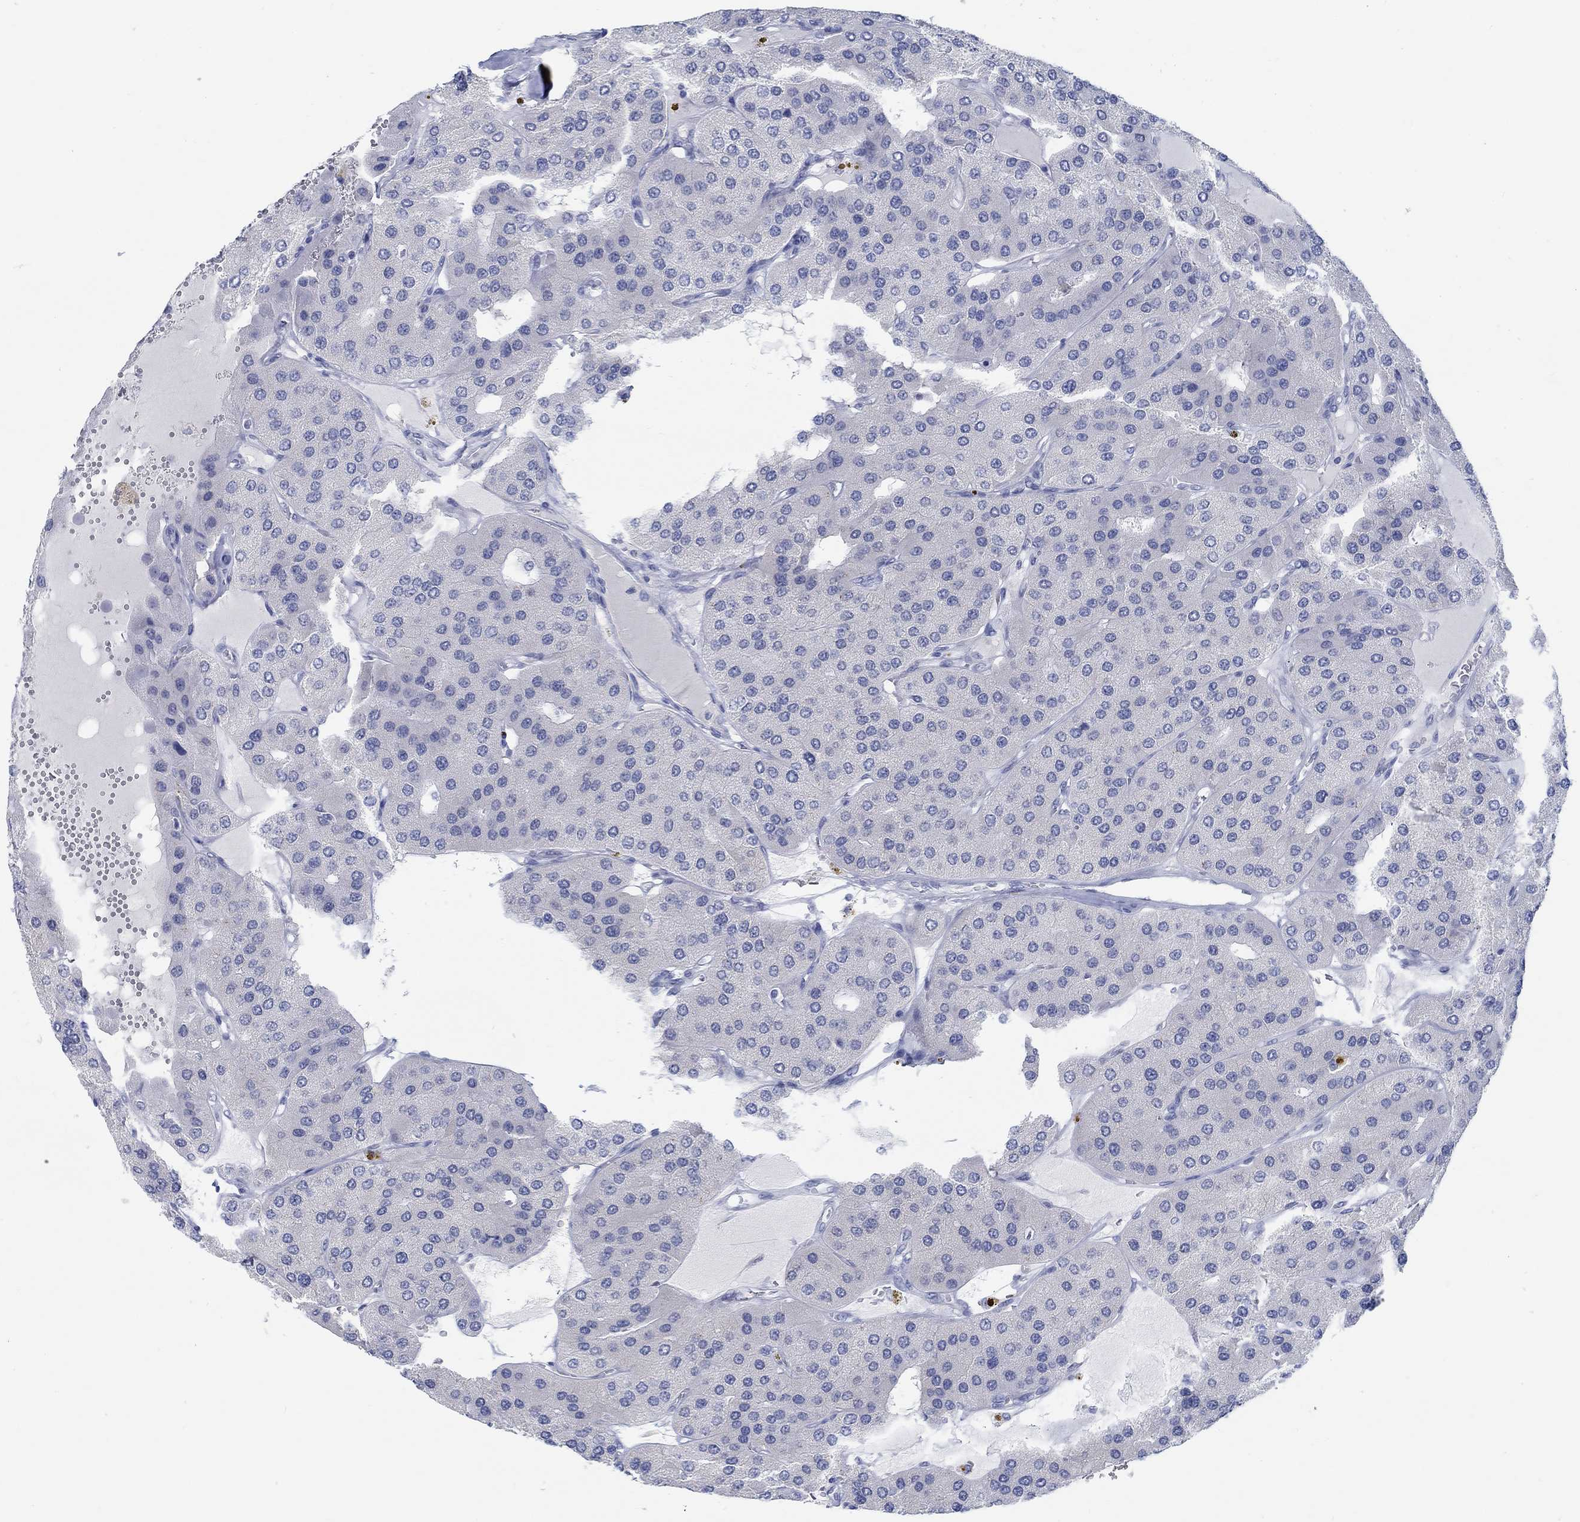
{"staining": {"intensity": "negative", "quantity": "none", "location": "none"}, "tissue": "parathyroid gland", "cell_type": "Glandular cells", "image_type": "normal", "snomed": [{"axis": "morphology", "description": "Normal tissue, NOS"}, {"axis": "morphology", "description": "Adenoma, NOS"}, {"axis": "topography", "description": "Parathyroid gland"}], "caption": "Immunohistochemistry image of normal parathyroid gland: parathyroid gland stained with DAB (3,3'-diaminobenzidine) exhibits no significant protein expression in glandular cells.", "gene": "TEKT4", "patient": {"sex": "female", "age": 86}}